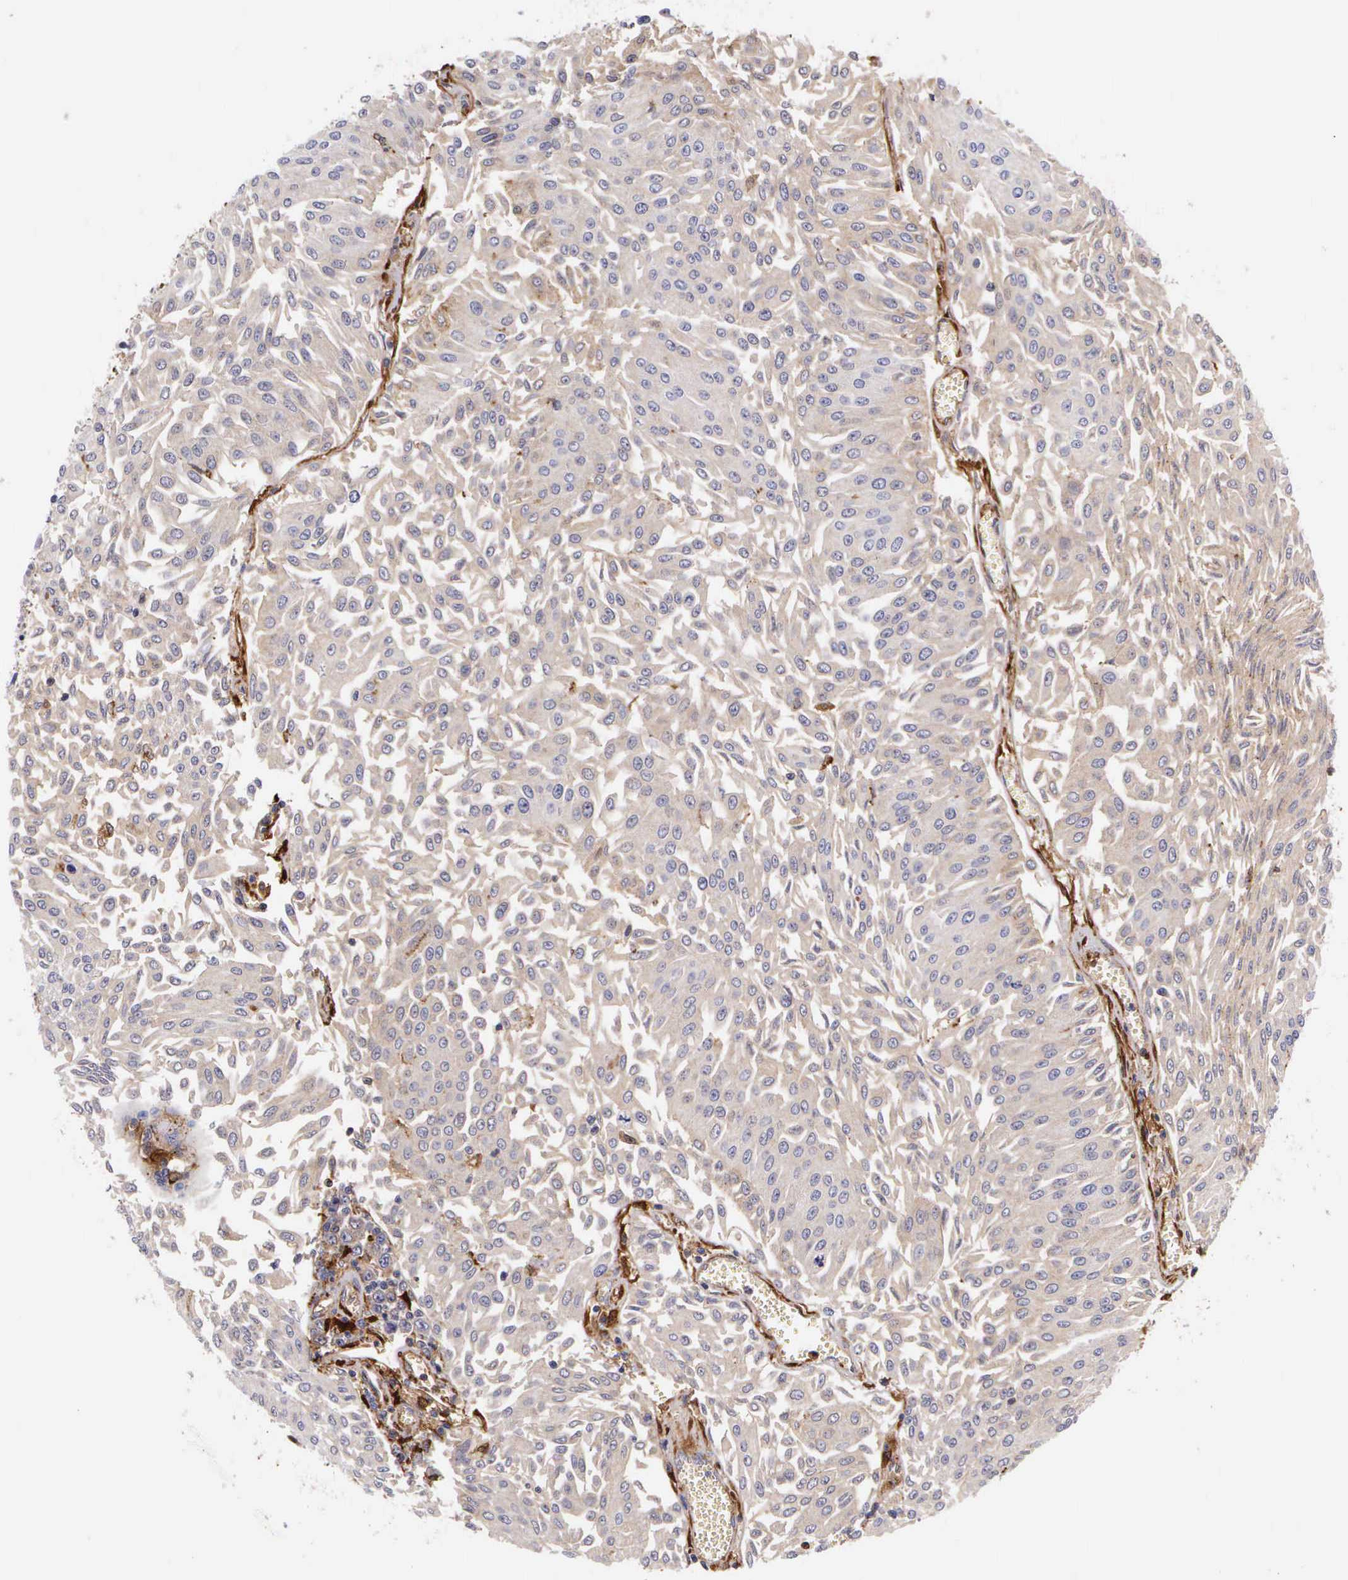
{"staining": {"intensity": "negative", "quantity": "none", "location": "none"}, "tissue": "urothelial cancer", "cell_type": "Tumor cells", "image_type": "cancer", "snomed": [{"axis": "morphology", "description": "Urothelial carcinoma, Low grade"}, {"axis": "topography", "description": "Urinary bladder"}], "caption": "A micrograph of urothelial cancer stained for a protein reveals no brown staining in tumor cells.", "gene": "LGALS1", "patient": {"sex": "male", "age": 86}}